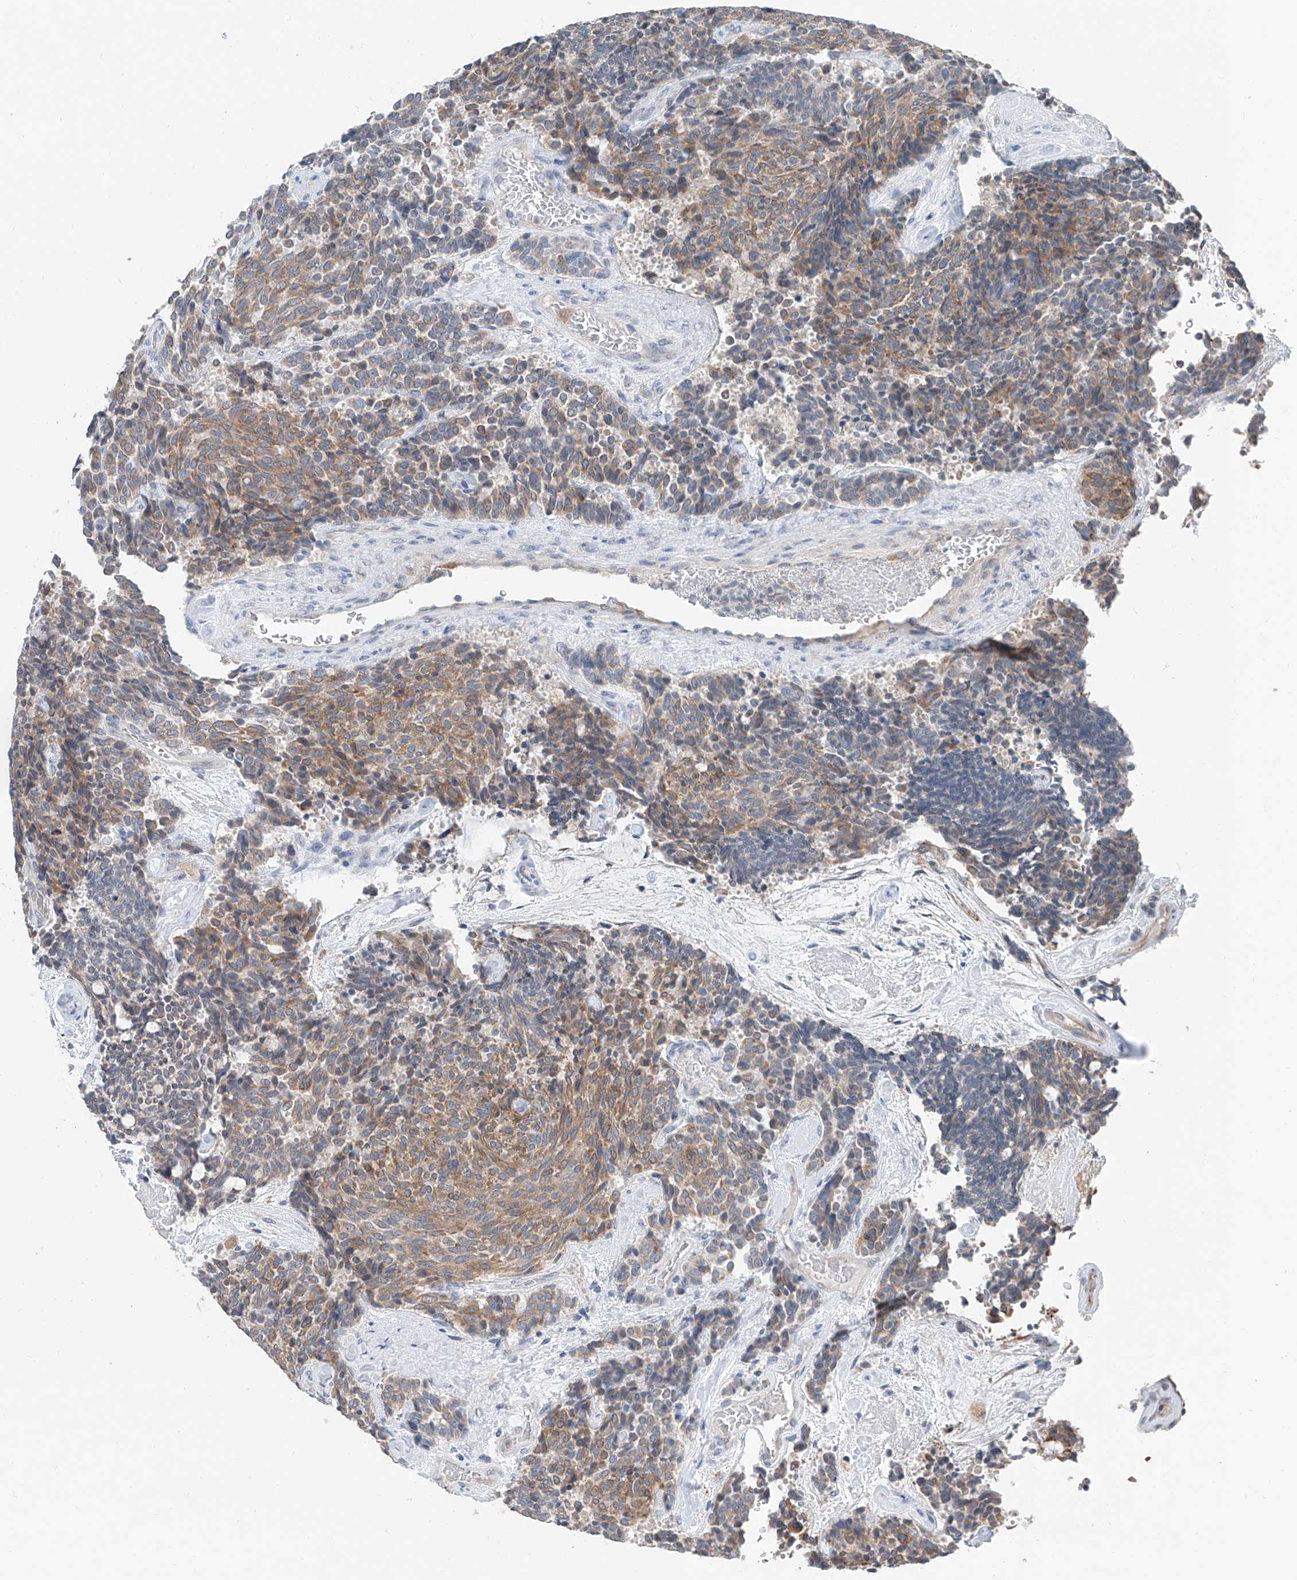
{"staining": {"intensity": "moderate", "quantity": "25%-75%", "location": "cytoplasmic/membranous"}, "tissue": "carcinoid", "cell_type": "Tumor cells", "image_type": "cancer", "snomed": [{"axis": "morphology", "description": "Carcinoid, malignant, NOS"}, {"axis": "topography", "description": "Pancreas"}], "caption": "A brown stain highlights moderate cytoplasmic/membranous positivity of a protein in malignant carcinoid tumor cells.", "gene": "KCNK10", "patient": {"sex": "female", "age": 54}}